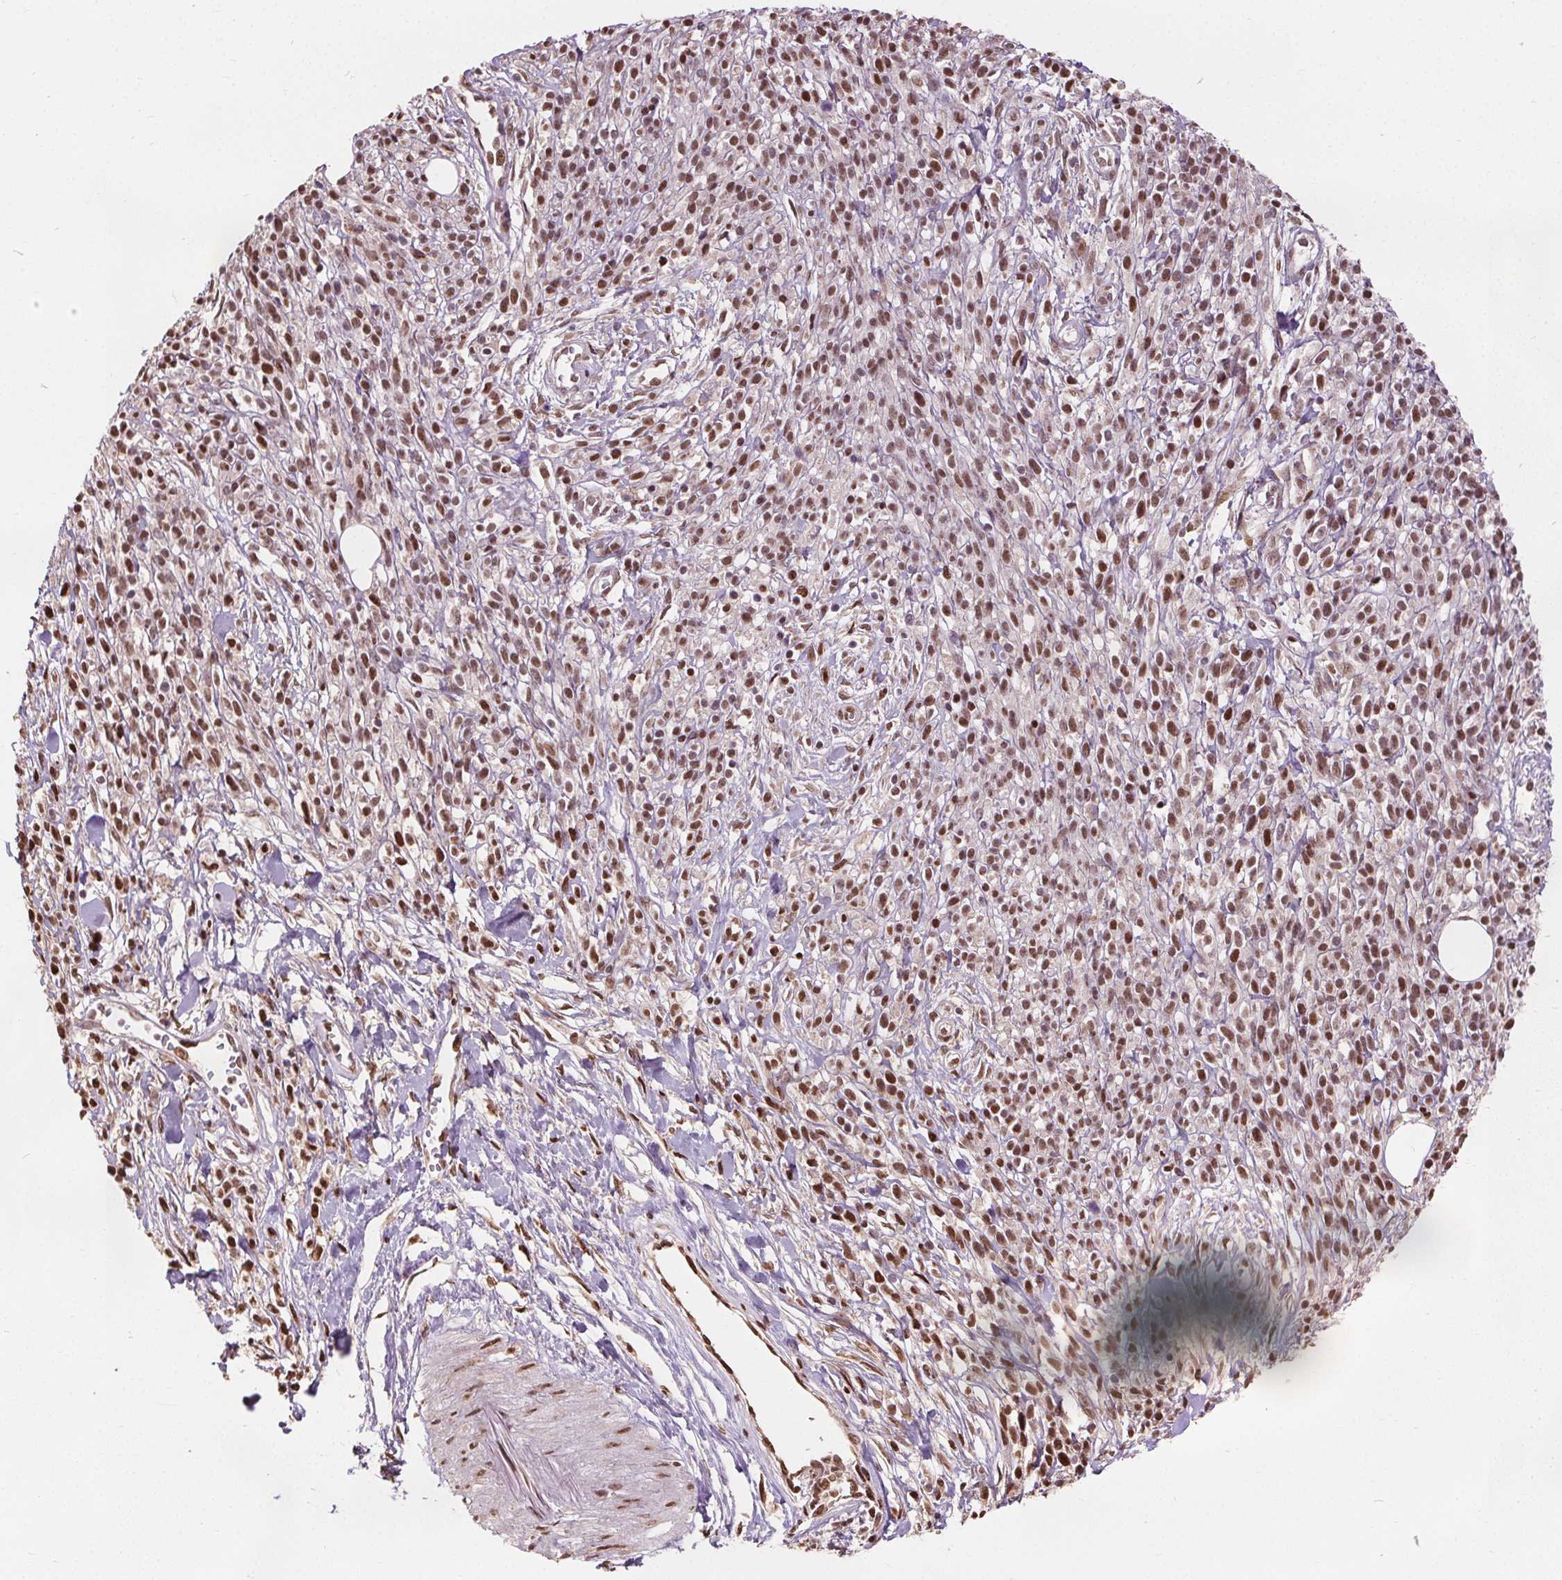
{"staining": {"intensity": "moderate", "quantity": ">75%", "location": "nuclear"}, "tissue": "melanoma", "cell_type": "Tumor cells", "image_type": "cancer", "snomed": [{"axis": "morphology", "description": "Malignant melanoma, NOS"}, {"axis": "topography", "description": "Skin"}, {"axis": "topography", "description": "Skin of trunk"}], "caption": "Protein analysis of malignant melanoma tissue exhibits moderate nuclear expression in approximately >75% of tumor cells. (DAB = brown stain, brightfield microscopy at high magnification).", "gene": "ISLR2", "patient": {"sex": "male", "age": 74}}